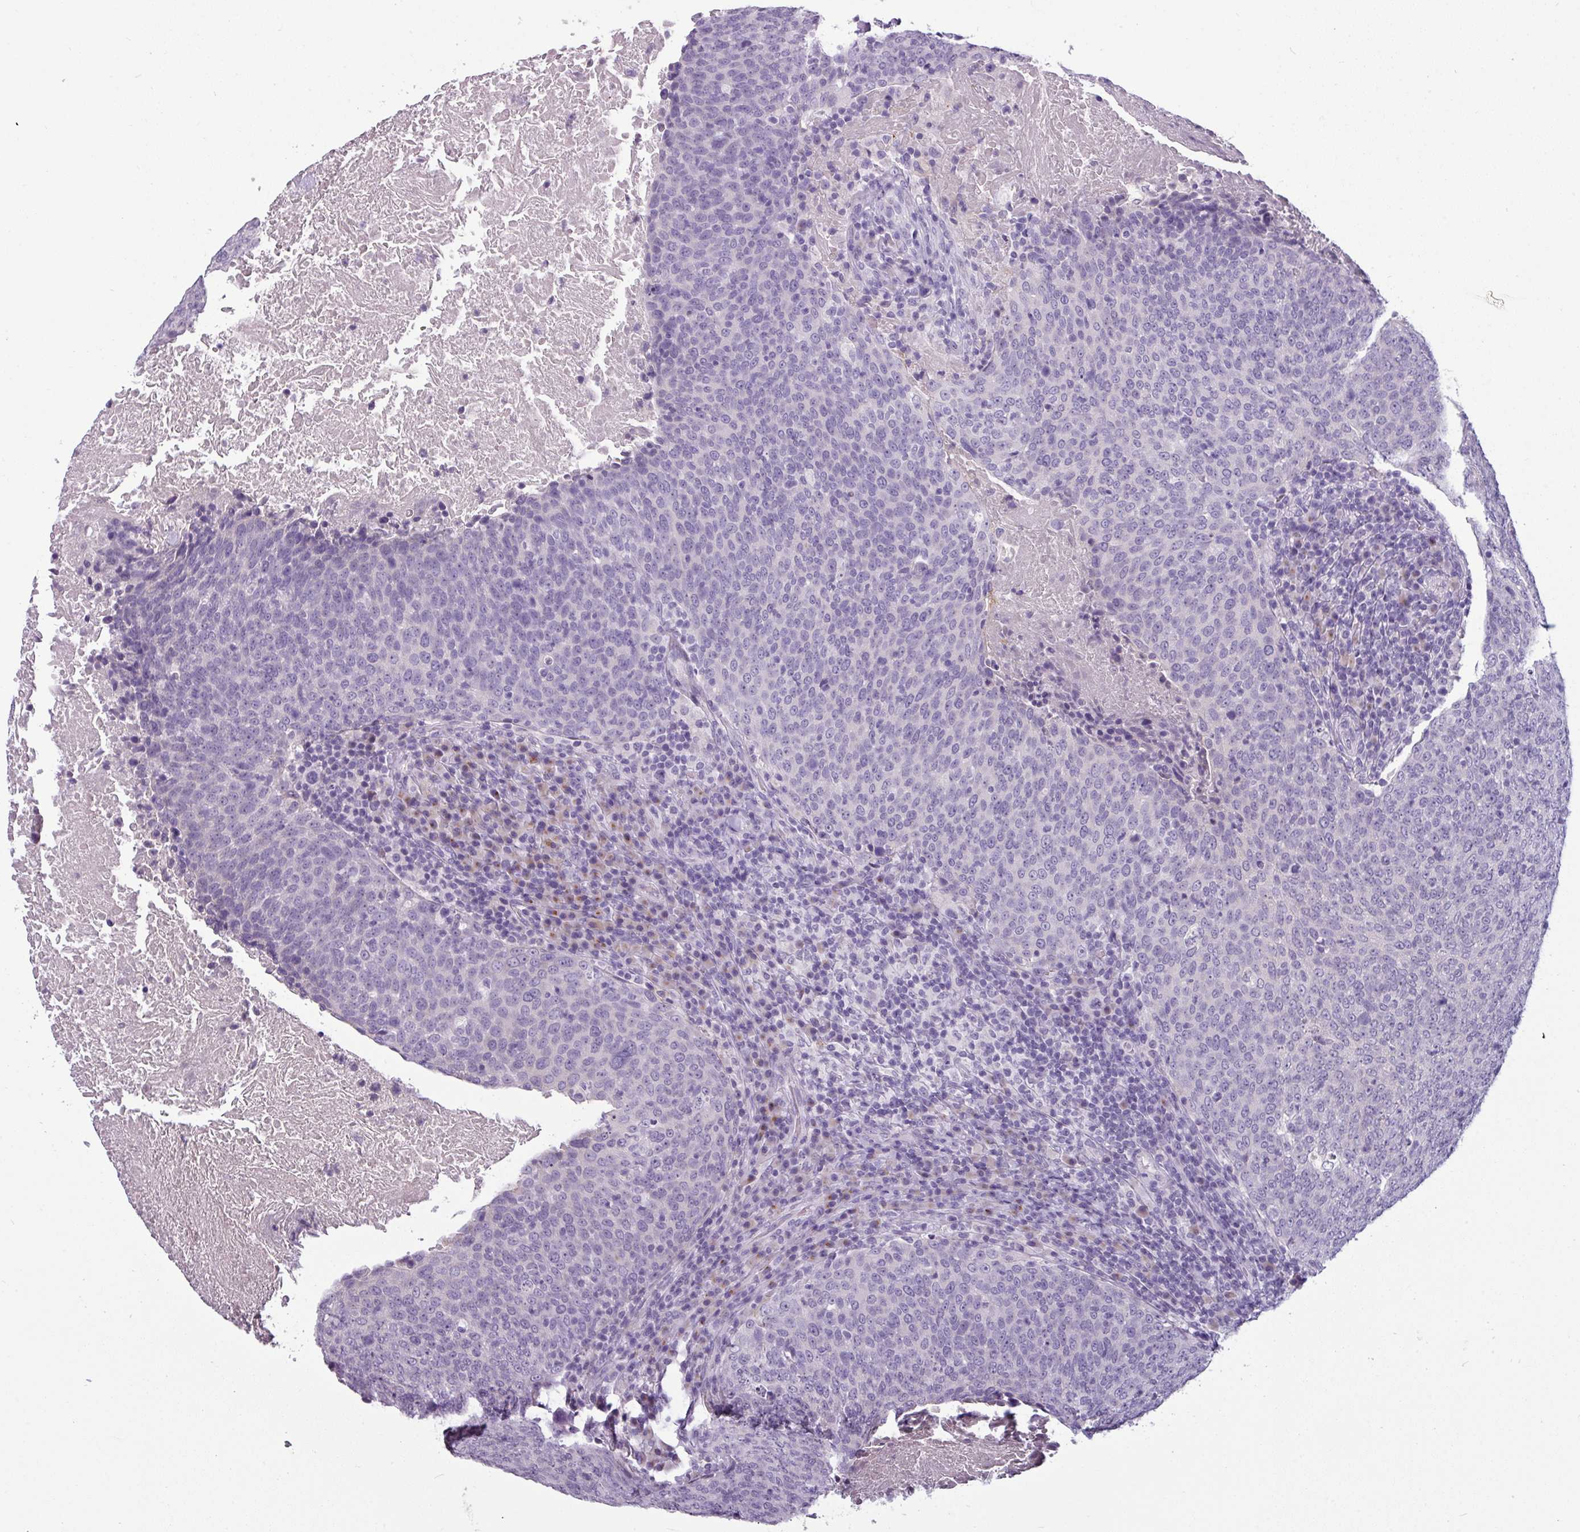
{"staining": {"intensity": "negative", "quantity": "none", "location": "none"}, "tissue": "head and neck cancer", "cell_type": "Tumor cells", "image_type": "cancer", "snomed": [{"axis": "morphology", "description": "Squamous cell carcinoma, NOS"}, {"axis": "morphology", "description": "Squamous cell carcinoma, metastatic, NOS"}, {"axis": "topography", "description": "Lymph node"}, {"axis": "topography", "description": "Head-Neck"}], "caption": "DAB immunohistochemical staining of head and neck squamous cell carcinoma displays no significant expression in tumor cells.", "gene": "SLC26A9", "patient": {"sex": "male", "age": 62}}